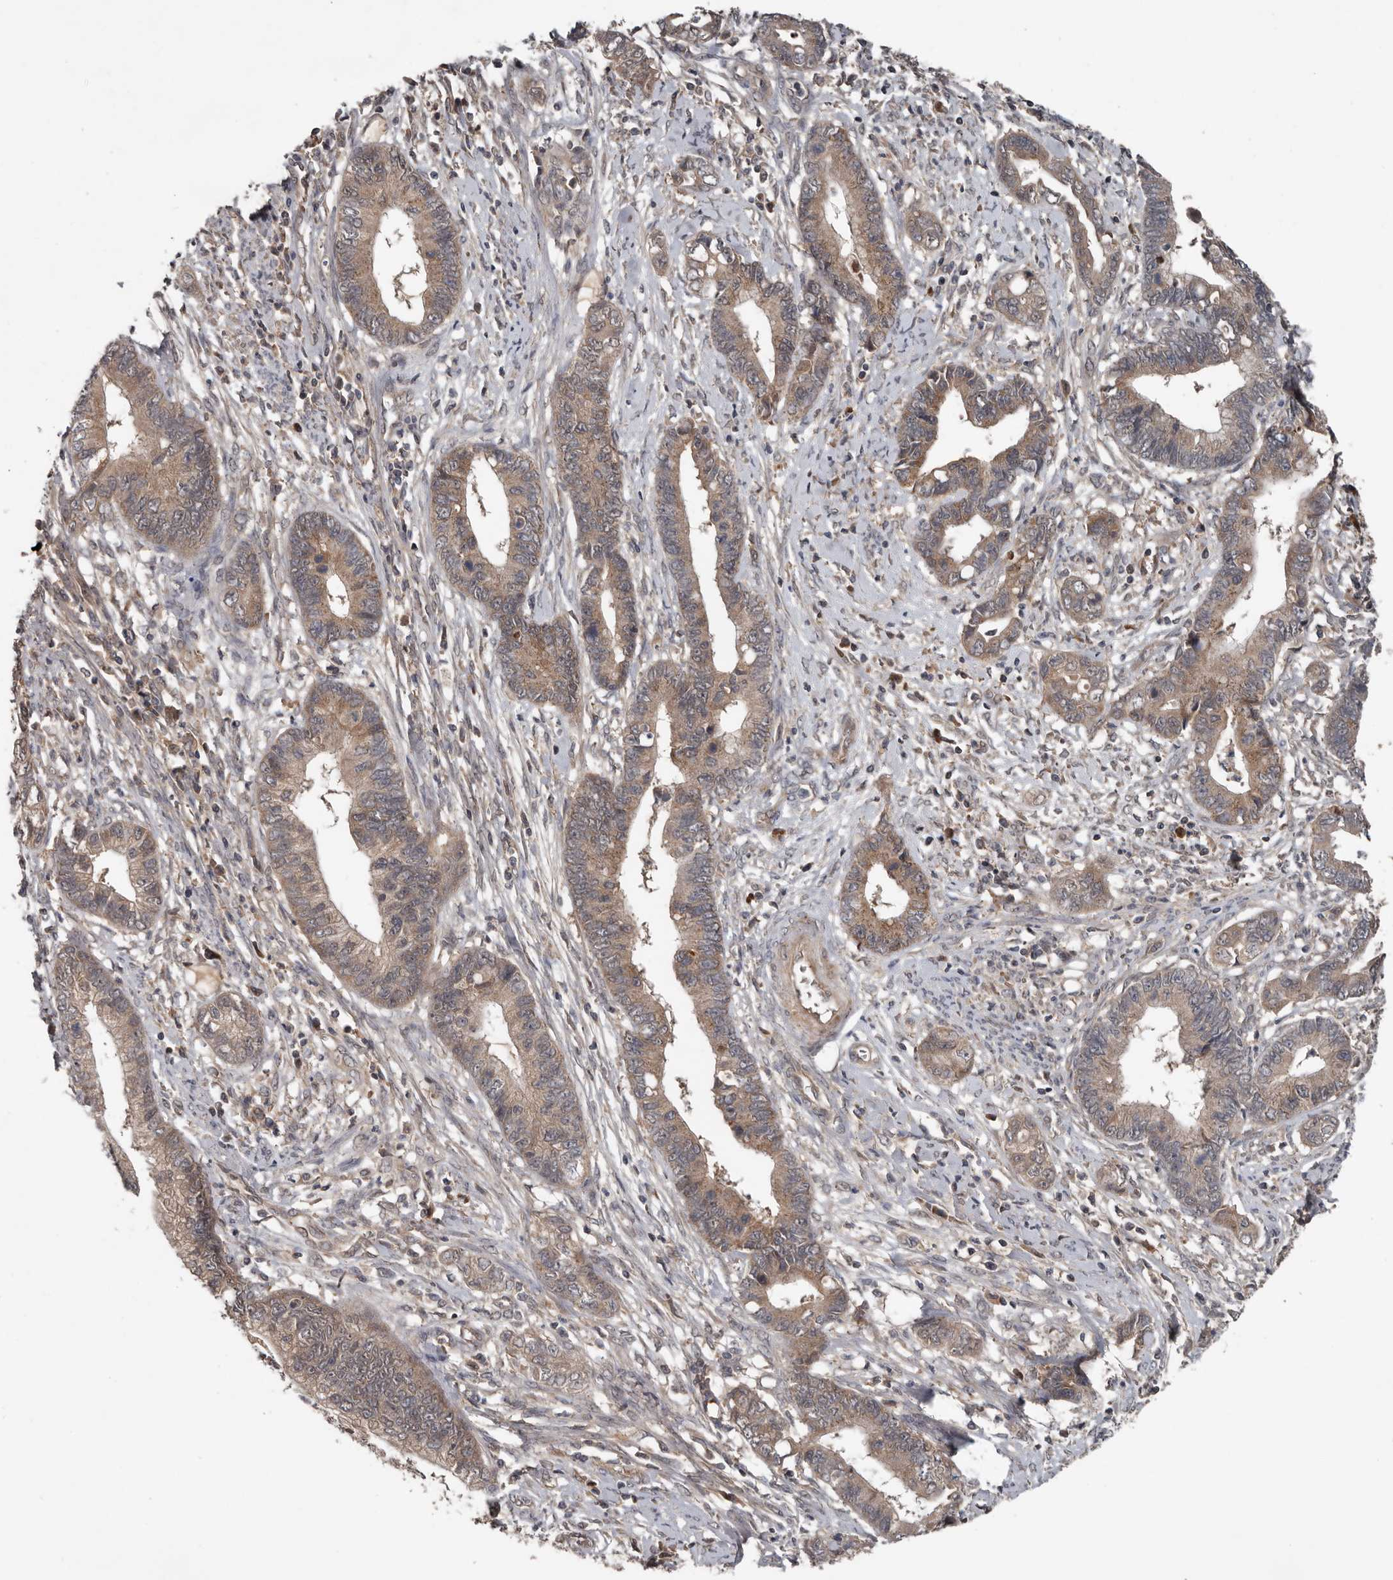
{"staining": {"intensity": "weak", "quantity": ">75%", "location": "cytoplasmic/membranous"}, "tissue": "cervical cancer", "cell_type": "Tumor cells", "image_type": "cancer", "snomed": [{"axis": "morphology", "description": "Adenocarcinoma, NOS"}, {"axis": "topography", "description": "Cervix"}], "caption": "IHC (DAB (3,3'-diaminobenzidine)) staining of human adenocarcinoma (cervical) displays weak cytoplasmic/membranous protein staining in approximately >75% of tumor cells.", "gene": "DNAJB4", "patient": {"sex": "female", "age": 44}}